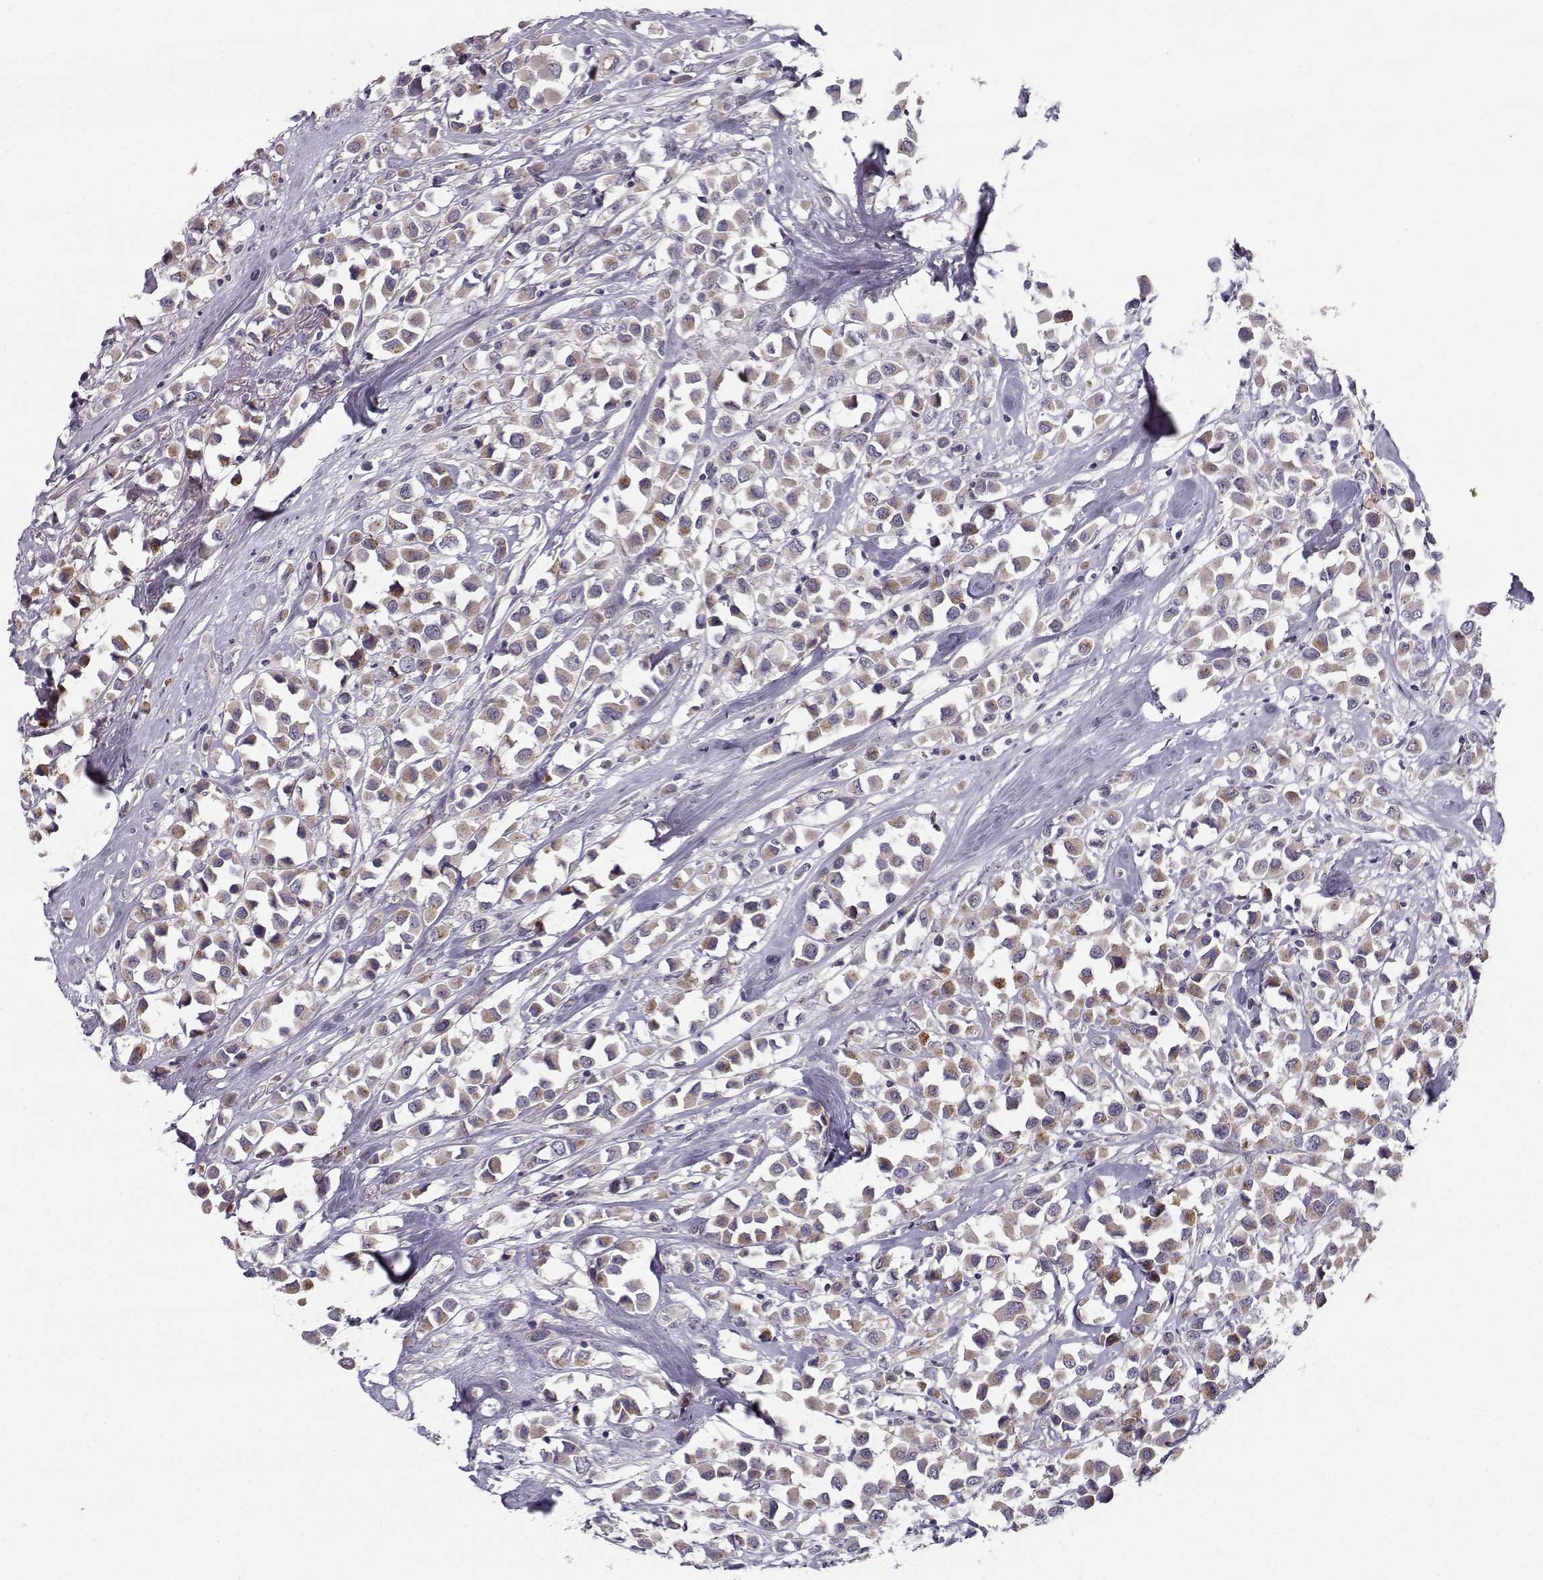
{"staining": {"intensity": "weak", "quantity": ">75%", "location": "cytoplasmic/membranous"}, "tissue": "breast cancer", "cell_type": "Tumor cells", "image_type": "cancer", "snomed": [{"axis": "morphology", "description": "Duct carcinoma"}, {"axis": "topography", "description": "Breast"}], "caption": "Immunohistochemistry (IHC) of breast intraductal carcinoma reveals low levels of weak cytoplasmic/membranous expression in approximately >75% of tumor cells.", "gene": "OPRD1", "patient": {"sex": "female", "age": 61}}